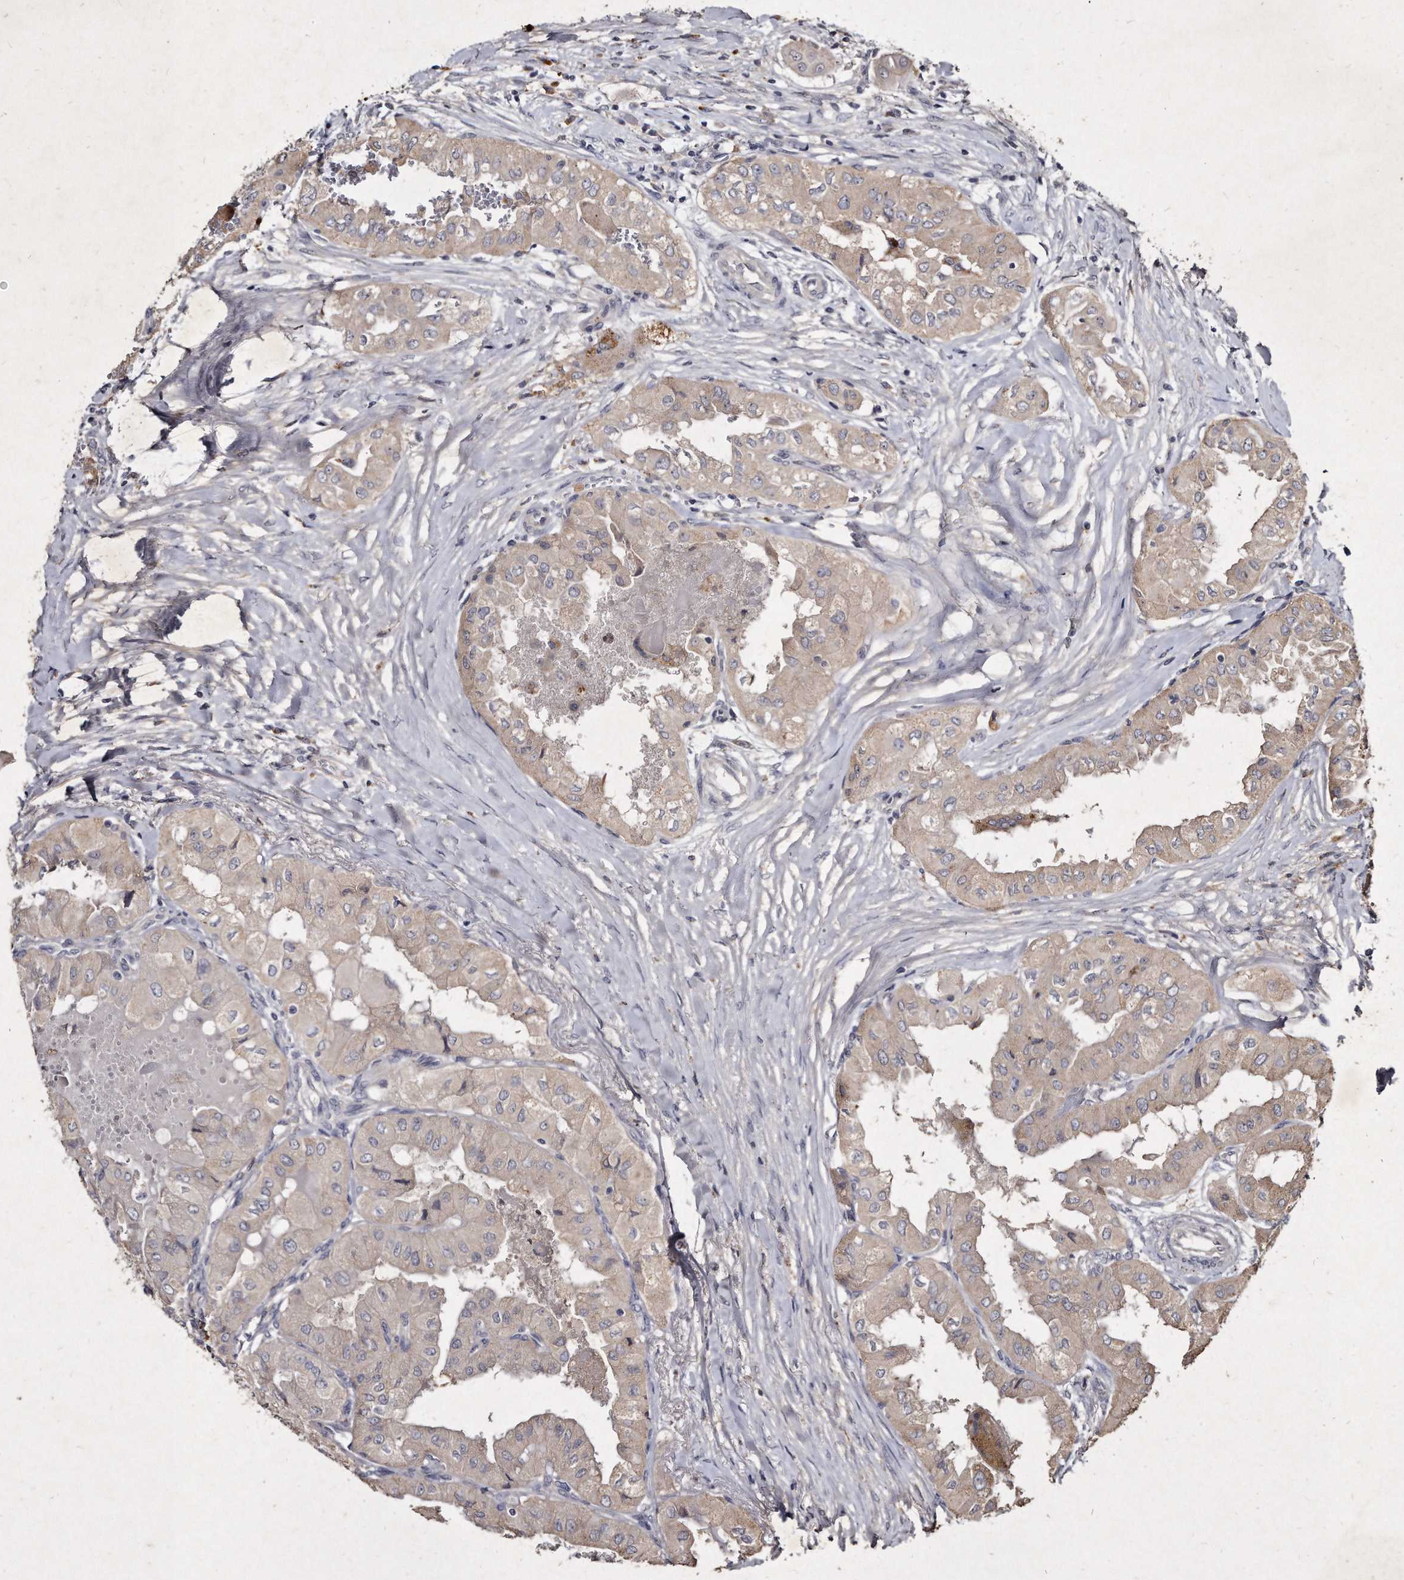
{"staining": {"intensity": "weak", "quantity": "<25%", "location": "cytoplasmic/membranous"}, "tissue": "thyroid cancer", "cell_type": "Tumor cells", "image_type": "cancer", "snomed": [{"axis": "morphology", "description": "Papillary adenocarcinoma, NOS"}, {"axis": "topography", "description": "Thyroid gland"}], "caption": "The immunohistochemistry (IHC) photomicrograph has no significant positivity in tumor cells of thyroid cancer tissue.", "gene": "KLHDC3", "patient": {"sex": "female", "age": 59}}